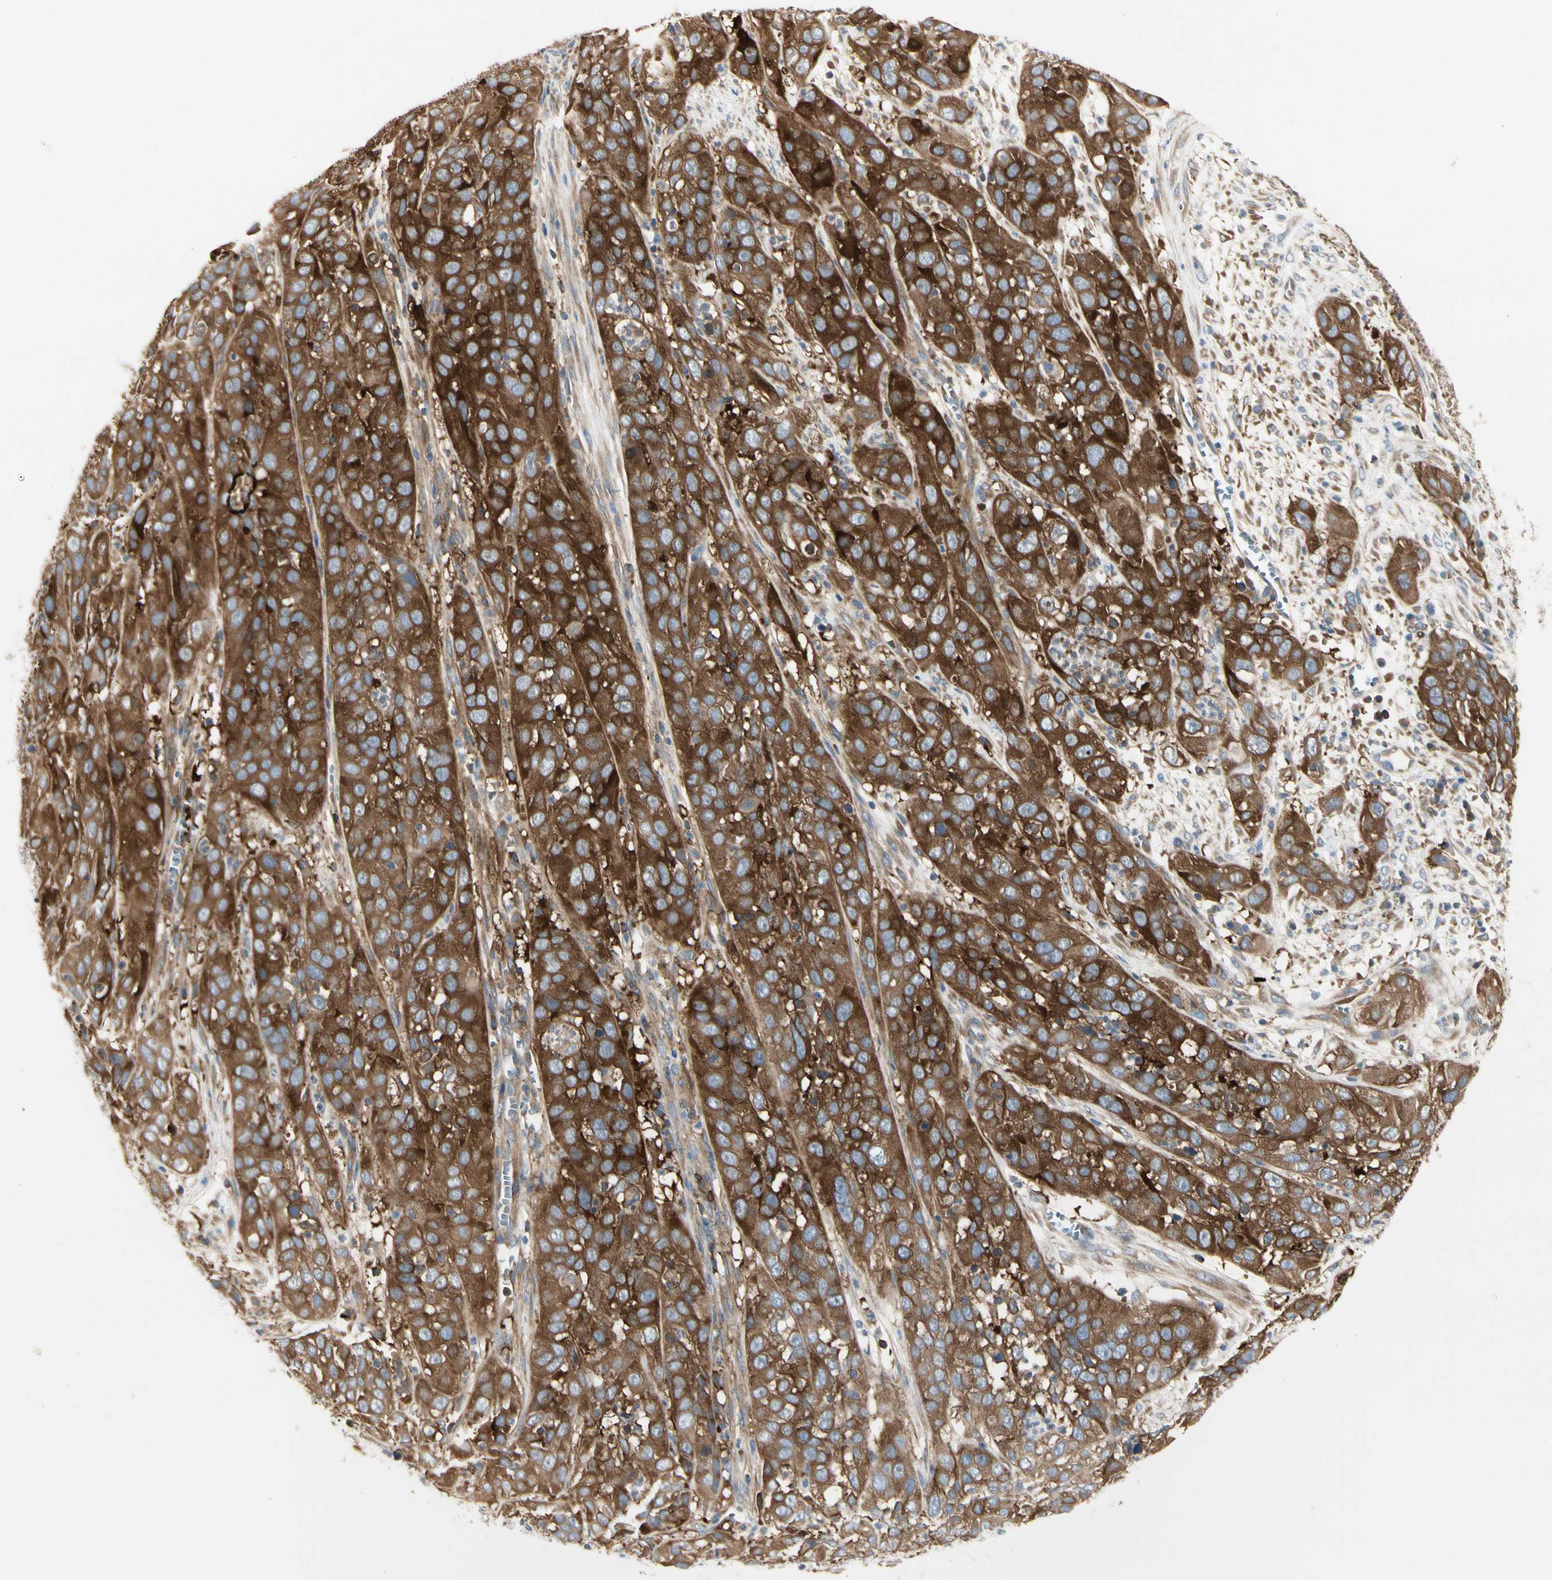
{"staining": {"intensity": "strong", "quantity": ">75%", "location": "cytoplasmic/membranous"}, "tissue": "cervical cancer", "cell_type": "Tumor cells", "image_type": "cancer", "snomed": [{"axis": "morphology", "description": "Squamous cell carcinoma, NOS"}, {"axis": "topography", "description": "Cervix"}], "caption": "About >75% of tumor cells in human cervical squamous cell carcinoma display strong cytoplasmic/membranous protein positivity as visualized by brown immunohistochemical staining.", "gene": "NFKB2", "patient": {"sex": "female", "age": 32}}